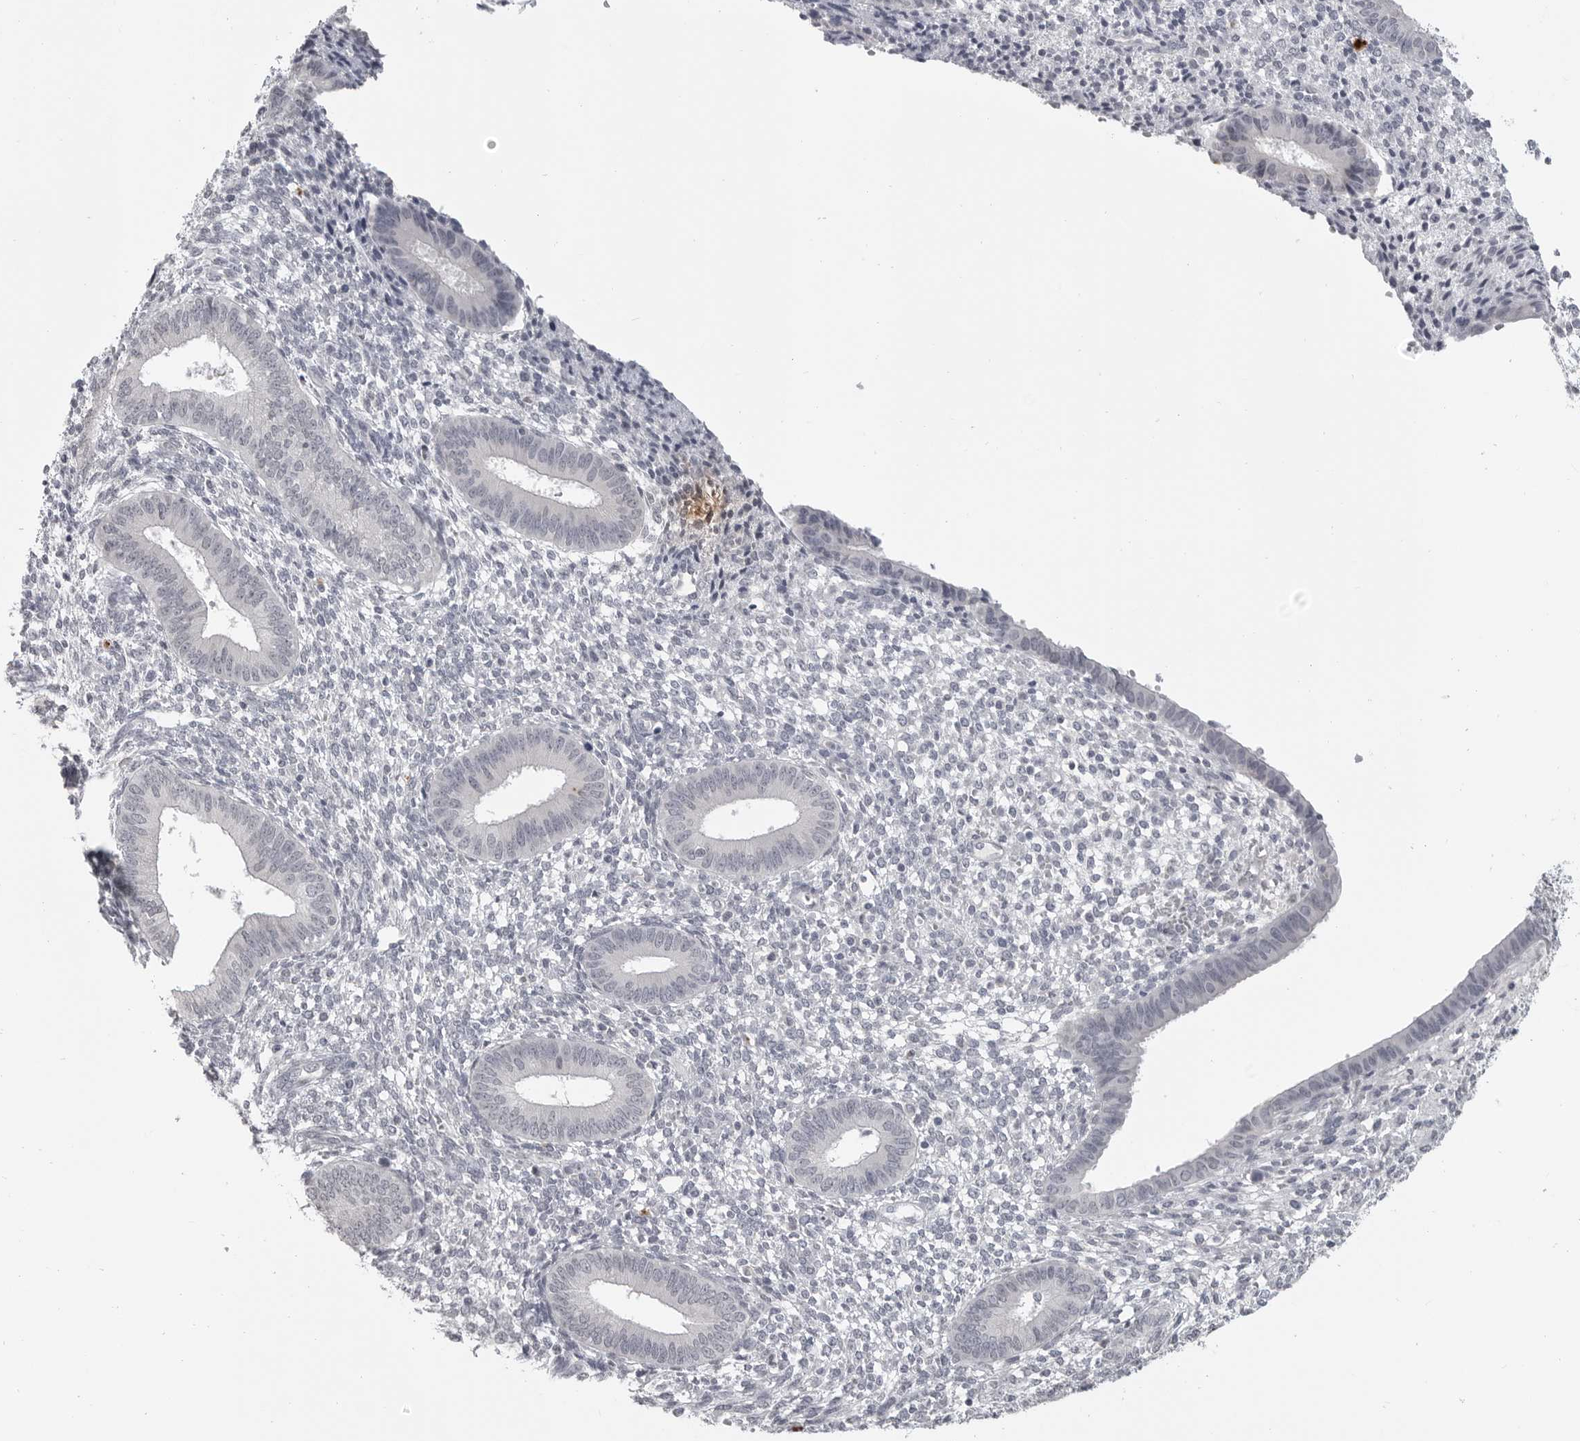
{"staining": {"intensity": "negative", "quantity": "none", "location": "none"}, "tissue": "endometrium", "cell_type": "Cells in endometrial stroma", "image_type": "normal", "snomed": [{"axis": "morphology", "description": "Normal tissue, NOS"}, {"axis": "topography", "description": "Endometrium"}], "caption": "This is an immunohistochemistry (IHC) histopathology image of benign human endometrium. There is no positivity in cells in endometrial stroma.", "gene": "PRSS1", "patient": {"sex": "female", "age": 46}}